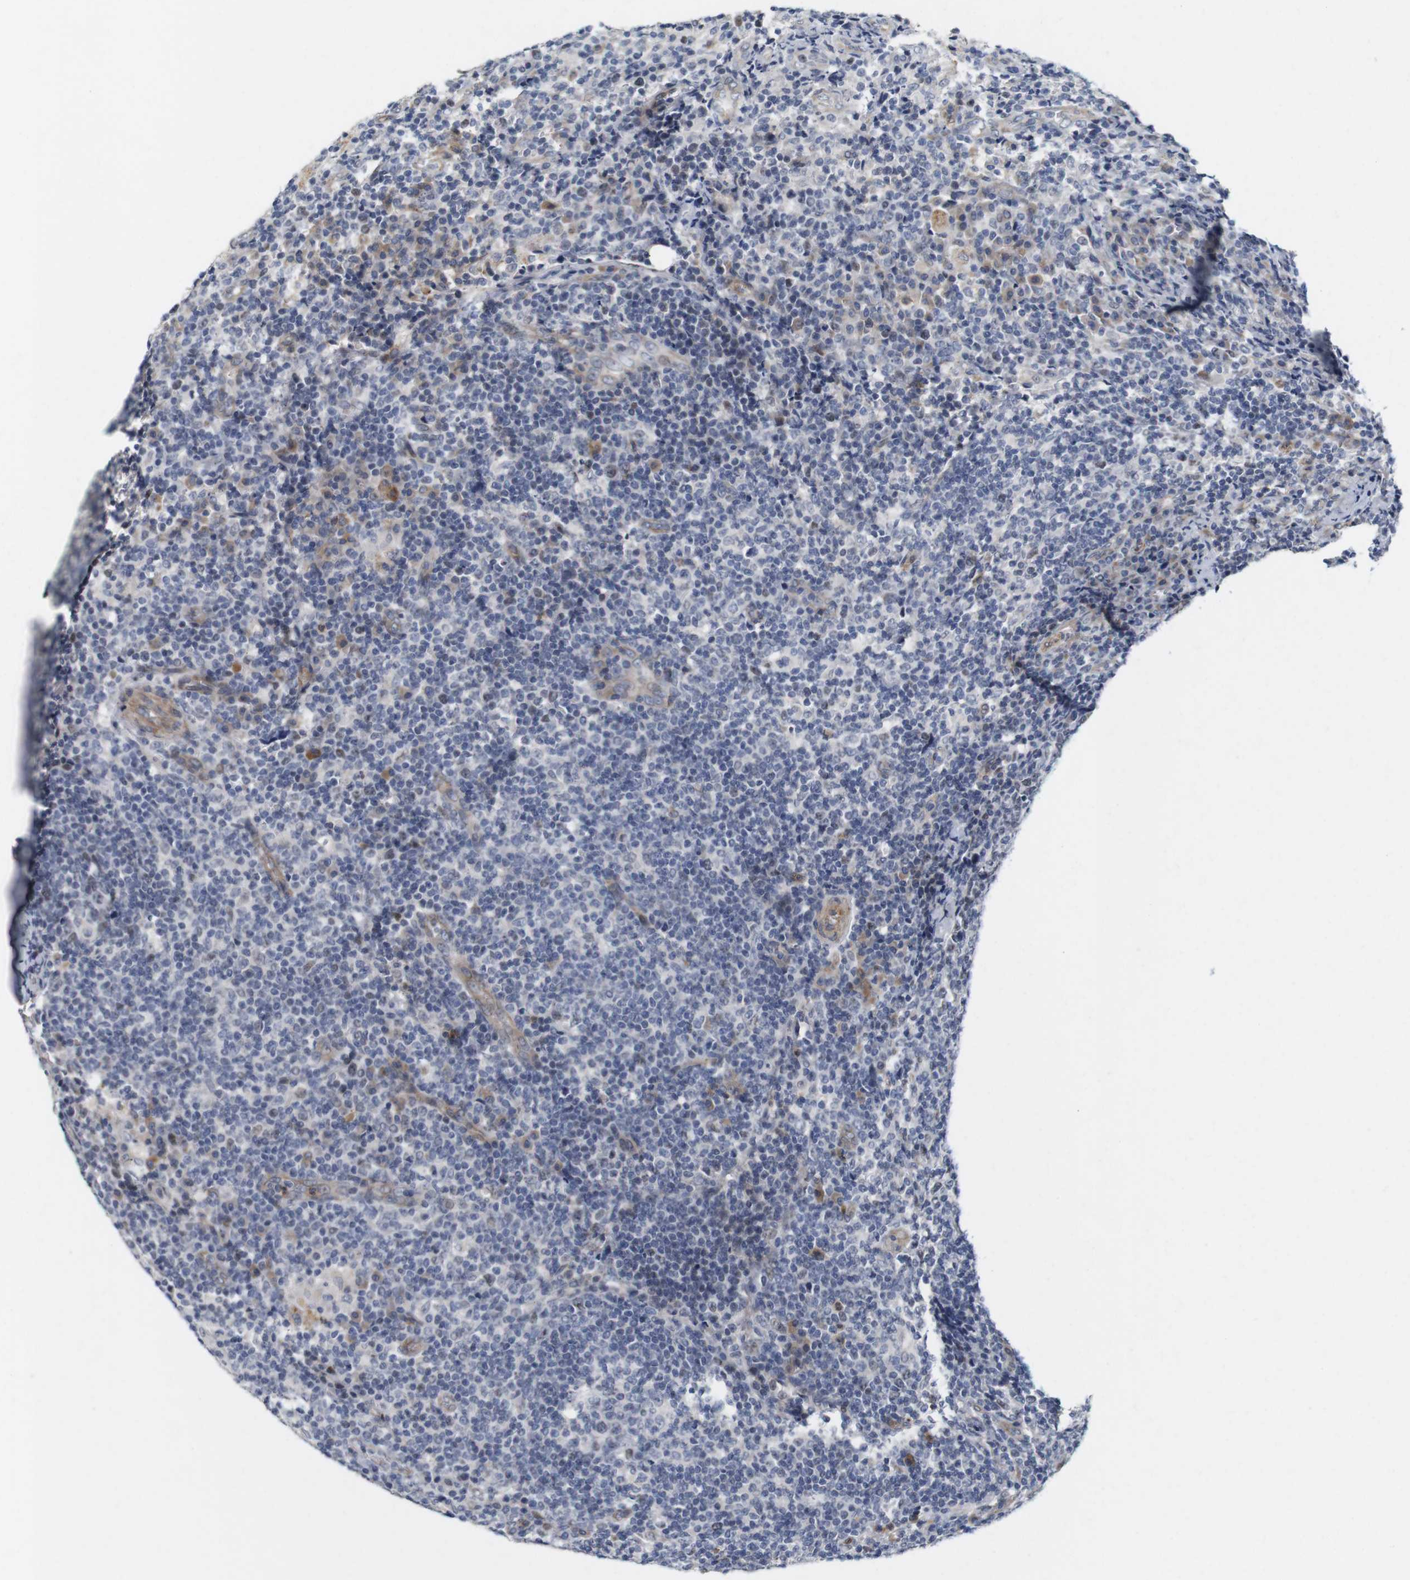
{"staining": {"intensity": "negative", "quantity": "none", "location": "none"}, "tissue": "lymph node", "cell_type": "Germinal center cells", "image_type": "normal", "snomed": [{"axis": "morphology", "description": "Normal tissue, NOS"}, {"axis": "morphology", "description": "Inflammation, NOS"}, {"axis": "topography", "description": "Lymph node"}], "caption": "Immunohistochemistry (IHC) histopathology image of normal human lymph node stained for a protein (brown), which shows no positivity in germinal center cells. (DAB immunohistochemistry (IHC), high magnification).", "gene": "CYB561", "patient": {"sex": "male", "age": 55}}